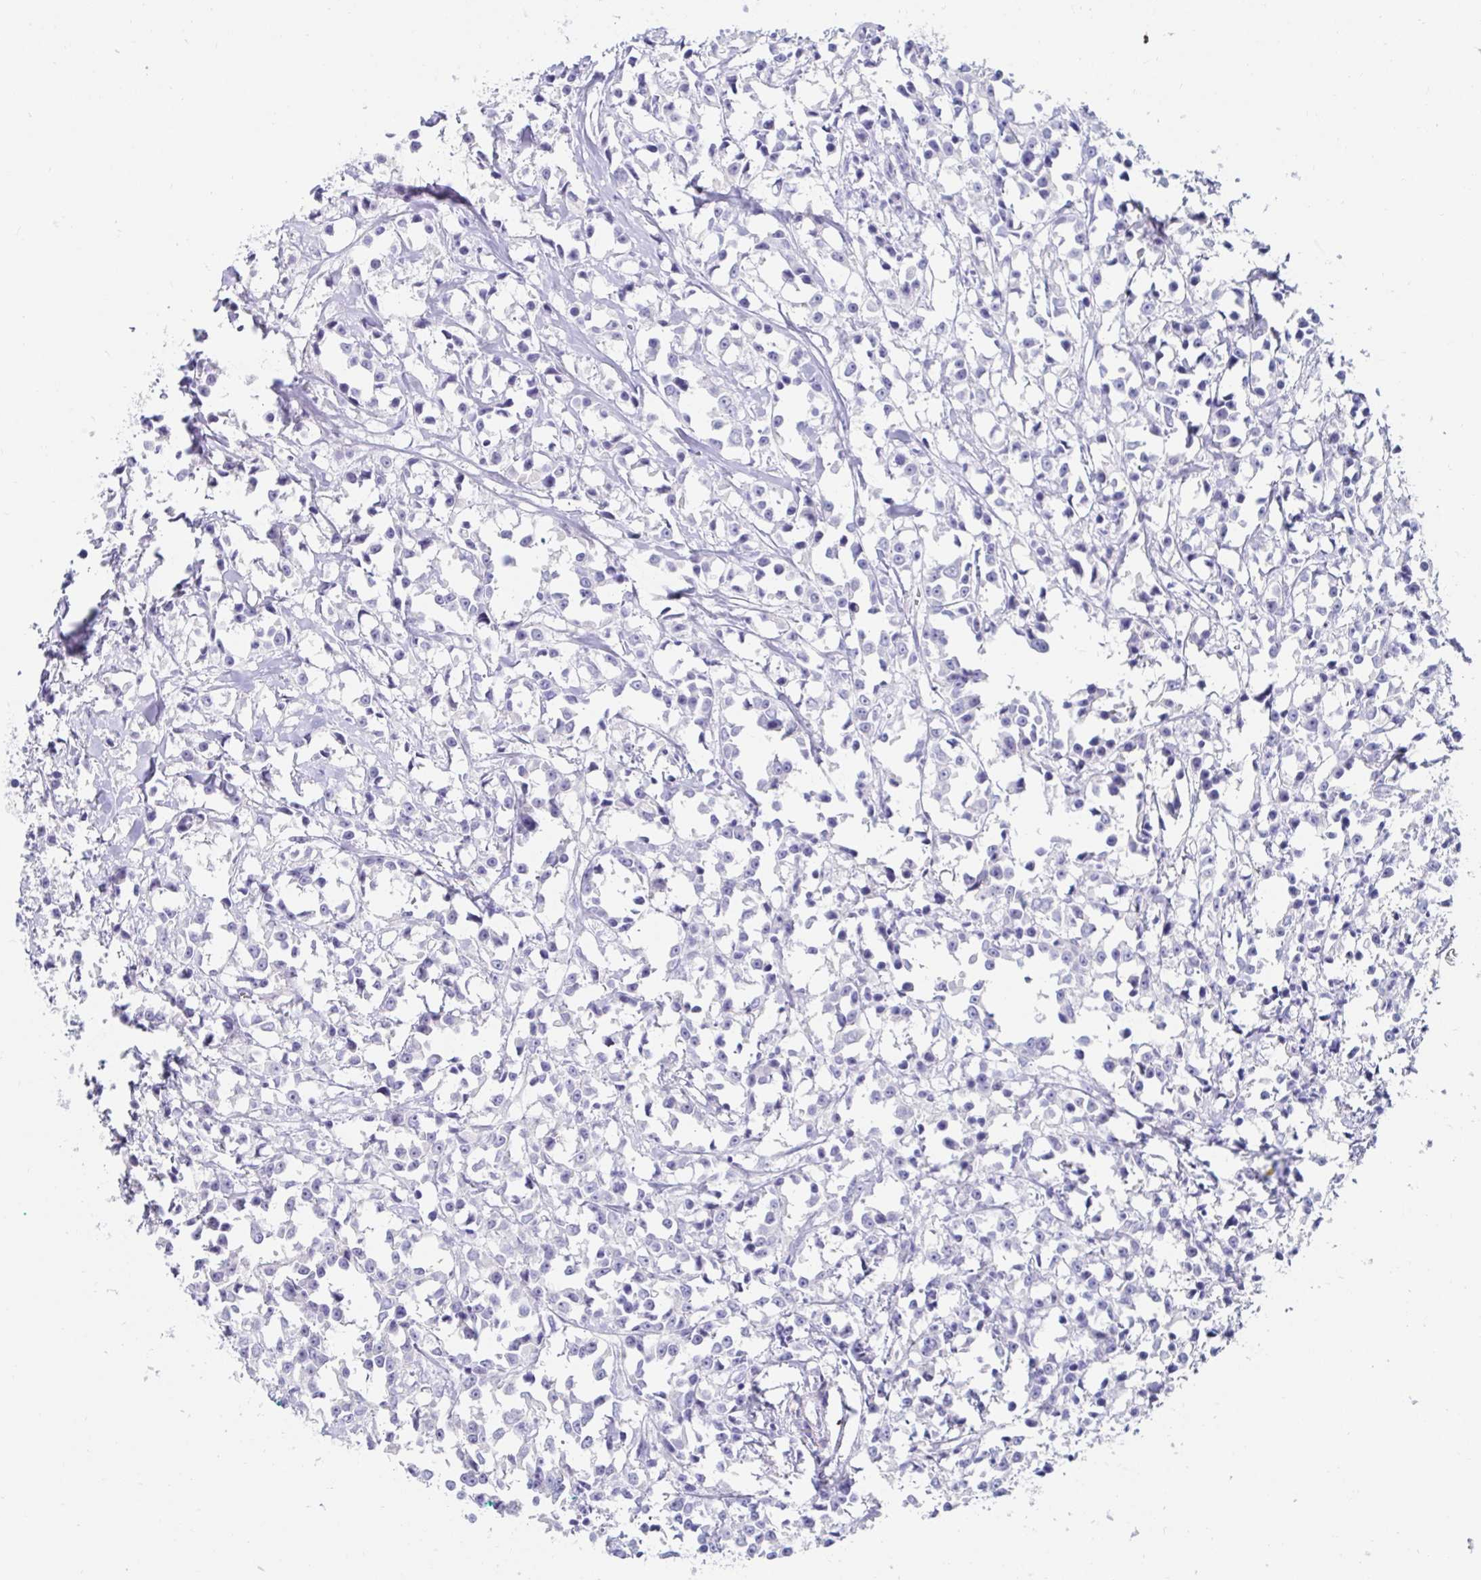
{"staining": {"intensity": "negative", "quantity": "none", "location": "none"}, "tissue": "breast cancer", "cell_type": "Tumor cells", "image_type": "cancer", "snomed": [{"axis": "morphology", "description": "Duct carcinoma"}, {"axis": "topography", "description": "Breast"}], "caption": "Breast cancer was stained to show a protein in brown. There is no significant staining in tumor cells.", "gene": "C4orf17", "patient": {"sex": "female", "age": 80}}